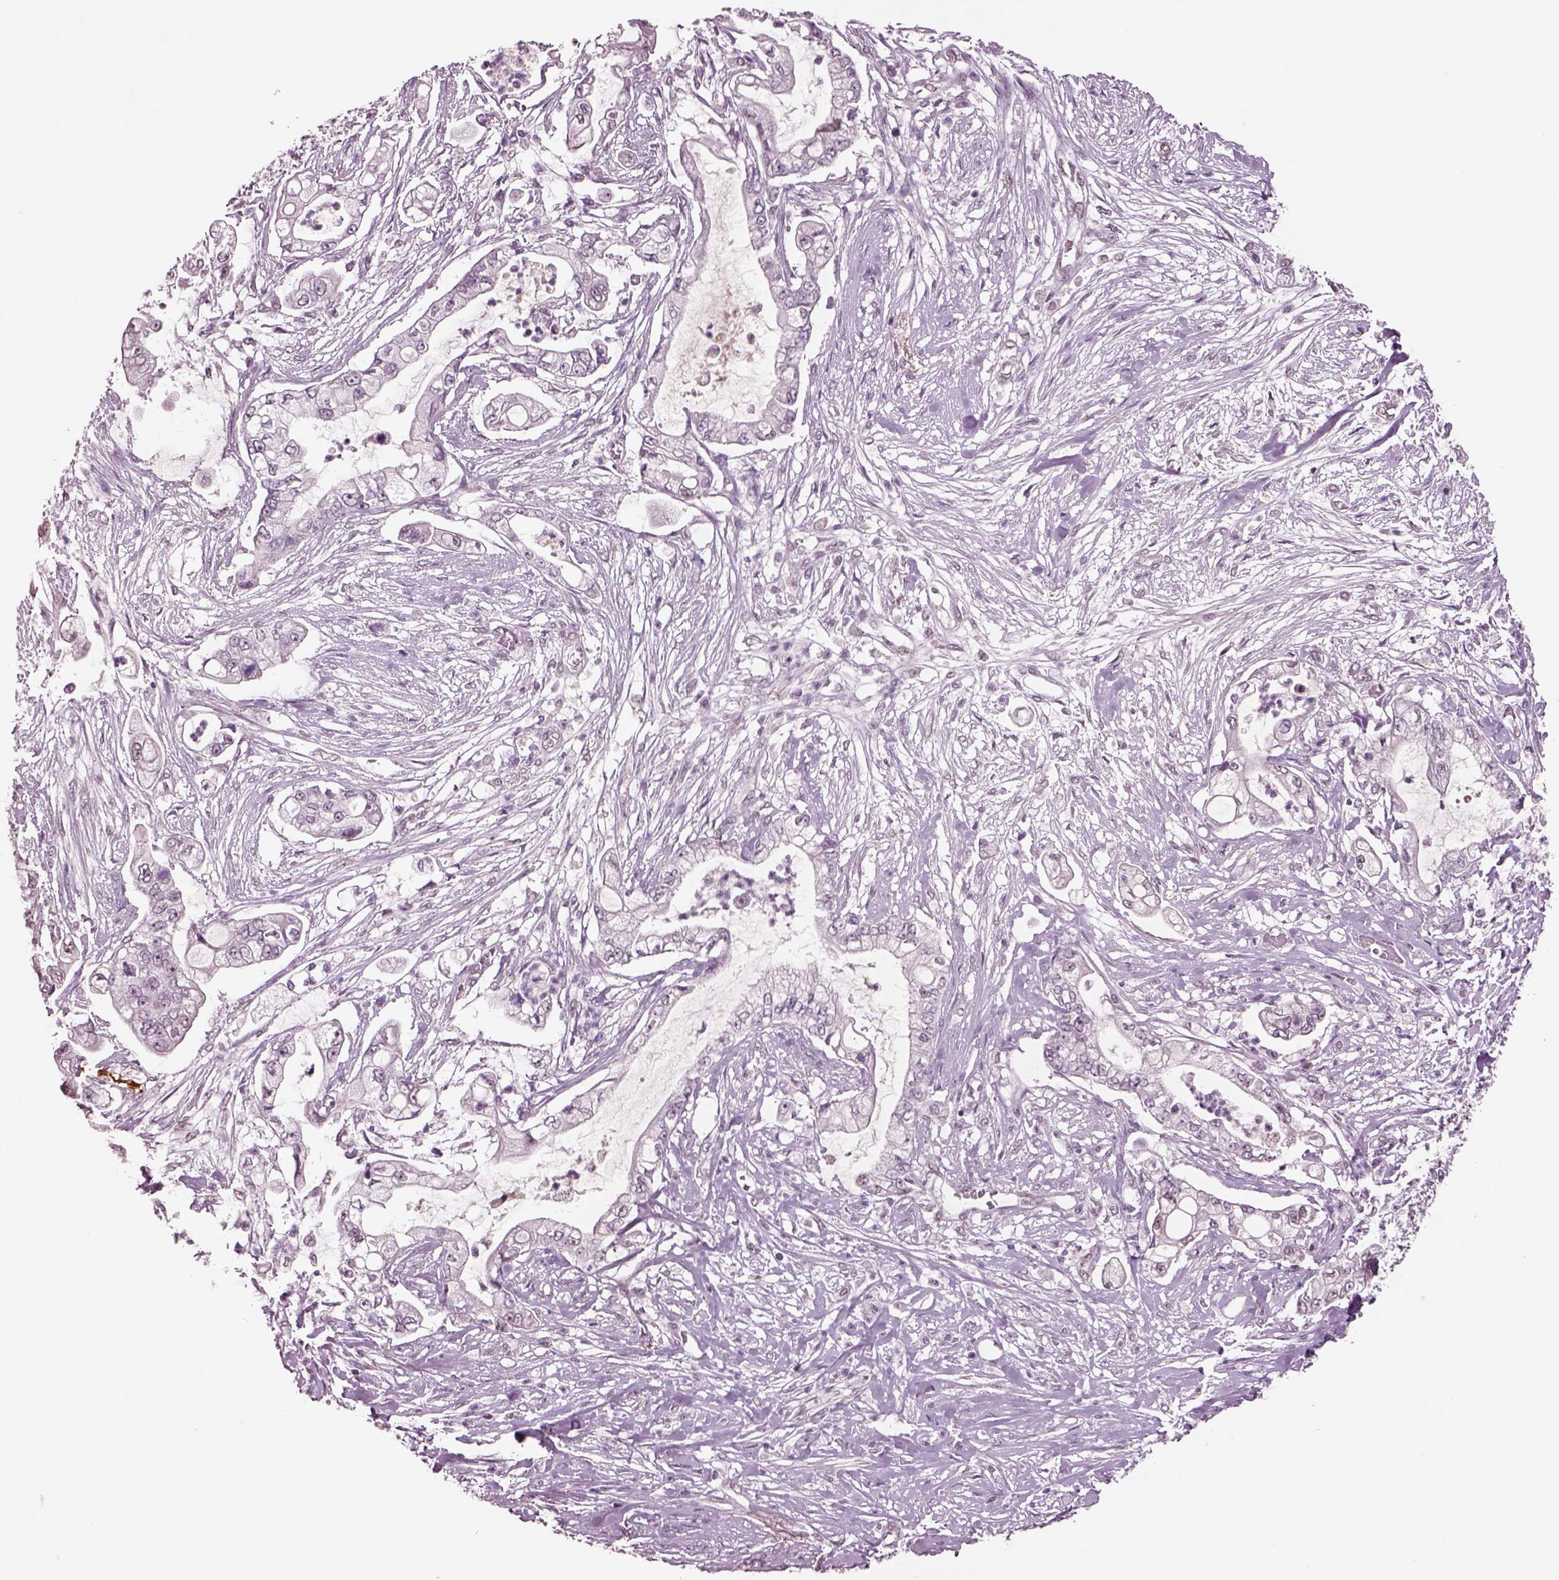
{"staining": {"intensity": "negative", "quantity": "none", "location": "none"}, "tissue": "pancreatic cancer", "cell_type": "Tumor cells", "image_type": "cancer", "snomed": [{"axis": "morphology", "description": "Adenocarcinoma, NOS"}, {"axis": "topography", "description": "Pancreas"}], "caption": "A micrograph of human pancreatic cancer (adenocarcinoma) is negative for staining in tumor cells.", "gene": "SEPHS1", "patient": {"sex": "female", "age": 69}}